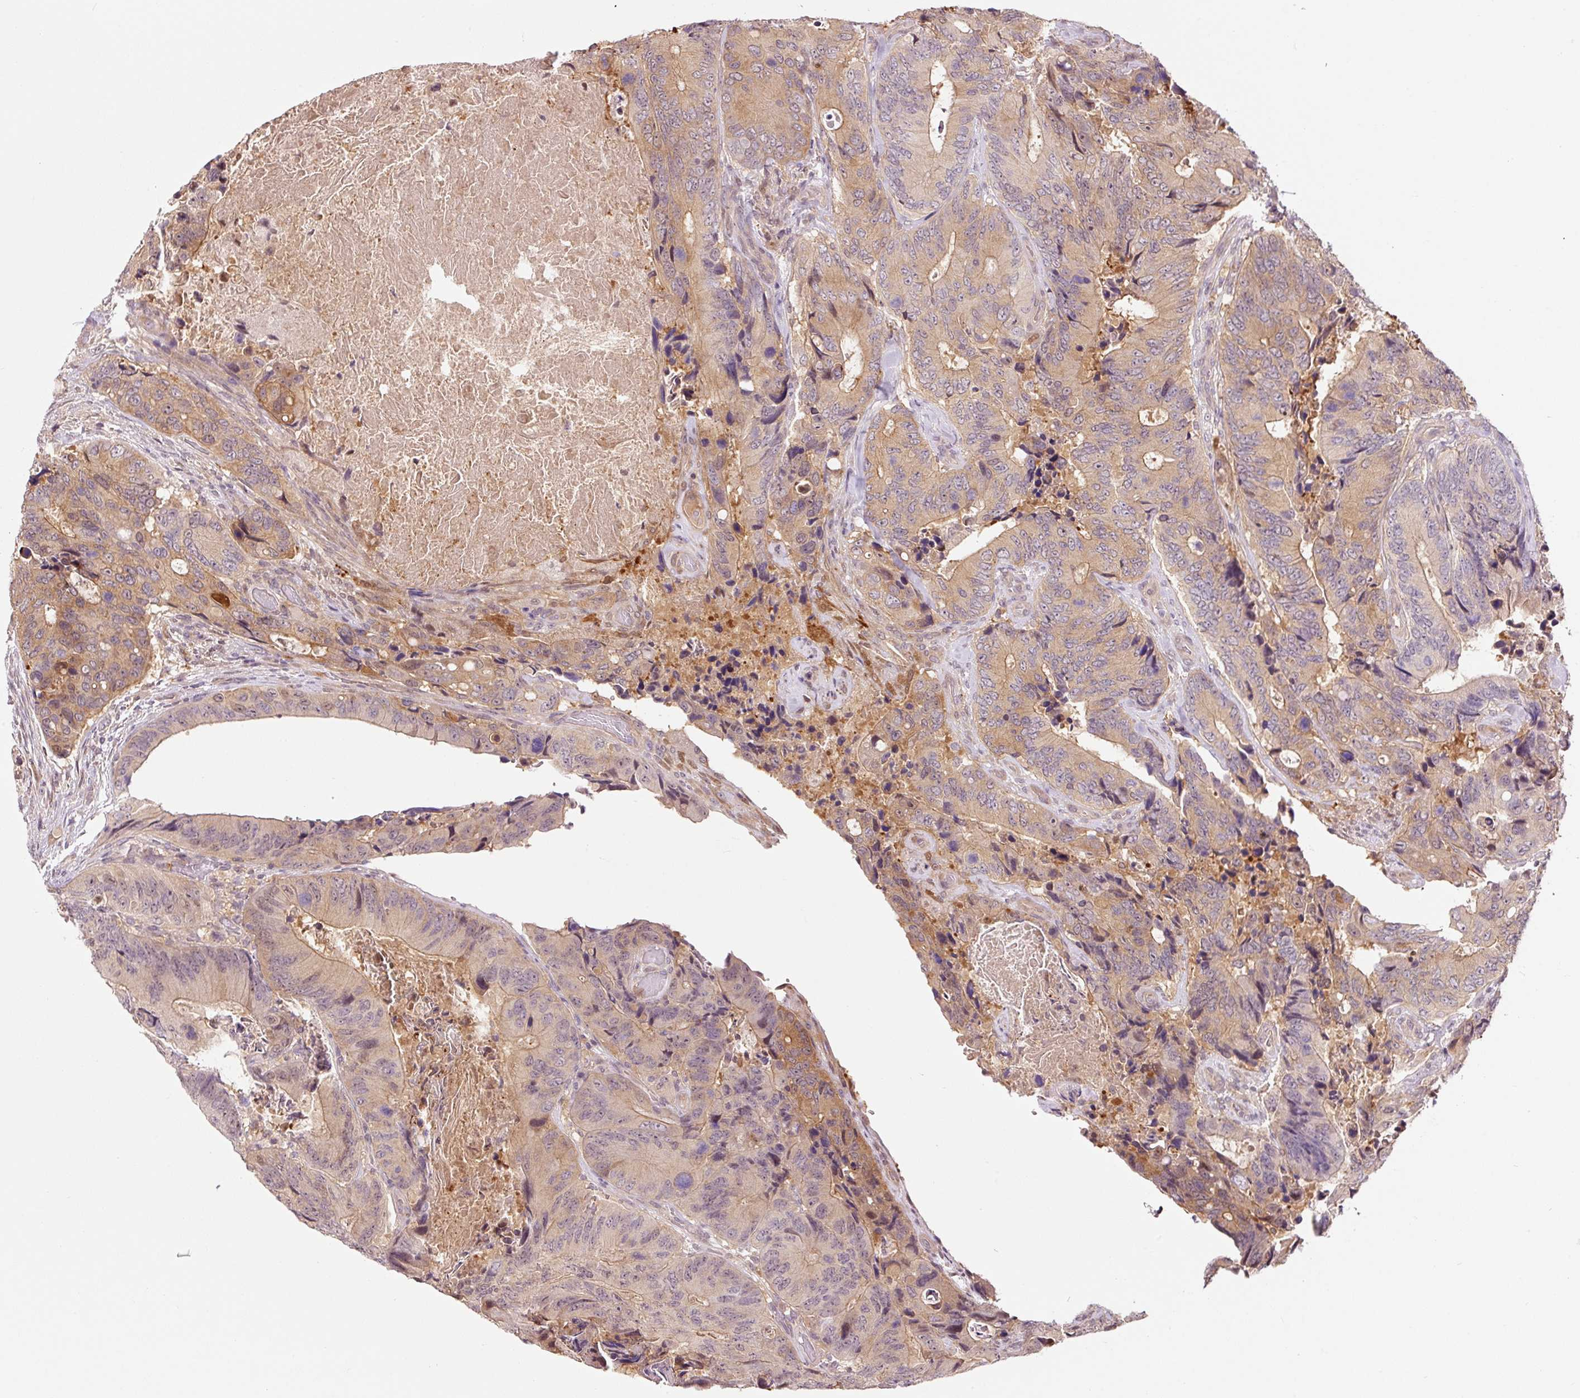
{"staining": {"intensity": "moderate", "quantity": ">75%", "location": "cytoplasmic/membranous,nuclear"}, "tissue": "colorectal cancer", "cell_type": "Tumor cells", "image_type": "cancer", "snomed": [{"axis": "morphology", "description": "Adenocarcinoma, NOS"}, {"axis": "topography", "description": "Colon"}], "caption": "Protein staining of adenocarcinoma (colorectal) tissue reveals moderate cytoplasmic/membranous and nuclear staining in approximately >75% of tumor cells.", "gene": "FBXL14", "patient": {"sex": "male", "age": 84}}